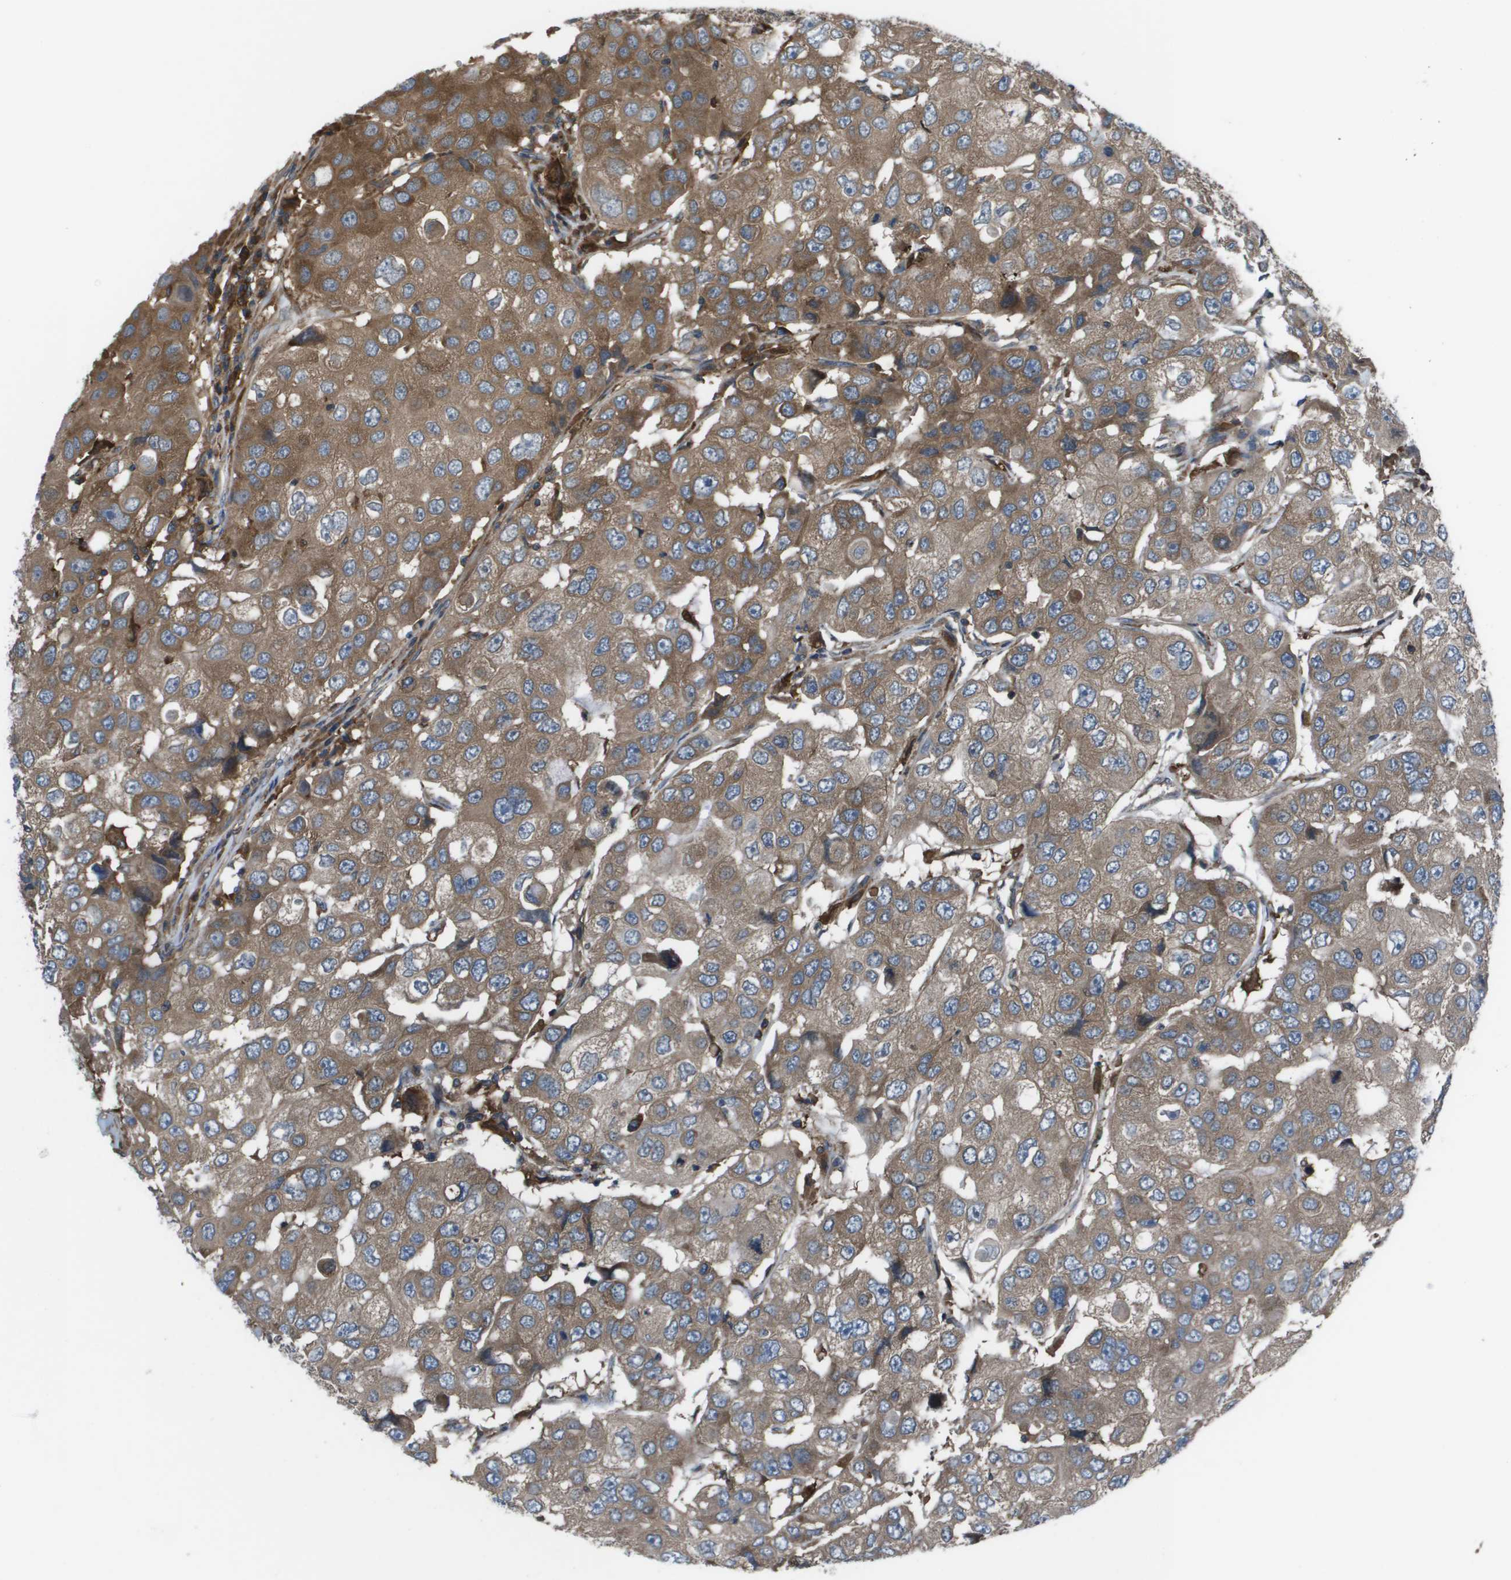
{"staining": {"intensity": "moderate", "quantity": ">75%", "location": "cytoplasmic/membranous"}, "tissue": "breast cancer", "cell_type": "Tumor cells", "image_type": "cancer", "snomed": [{"axis": "morphology", "description": "Duct carcinoma"}, {"axis": "topography", "description": "Breast"}], "caption": "This photomicrograph shows immunohistochemistry staining of human breast cancer (intraductal carcinoma), with medium moderate cytoplasmic/membranous staining in approximately >75% of tumor cells.", "gene": "EIF3B", "patient": {"sex": "female", "age": 27}}